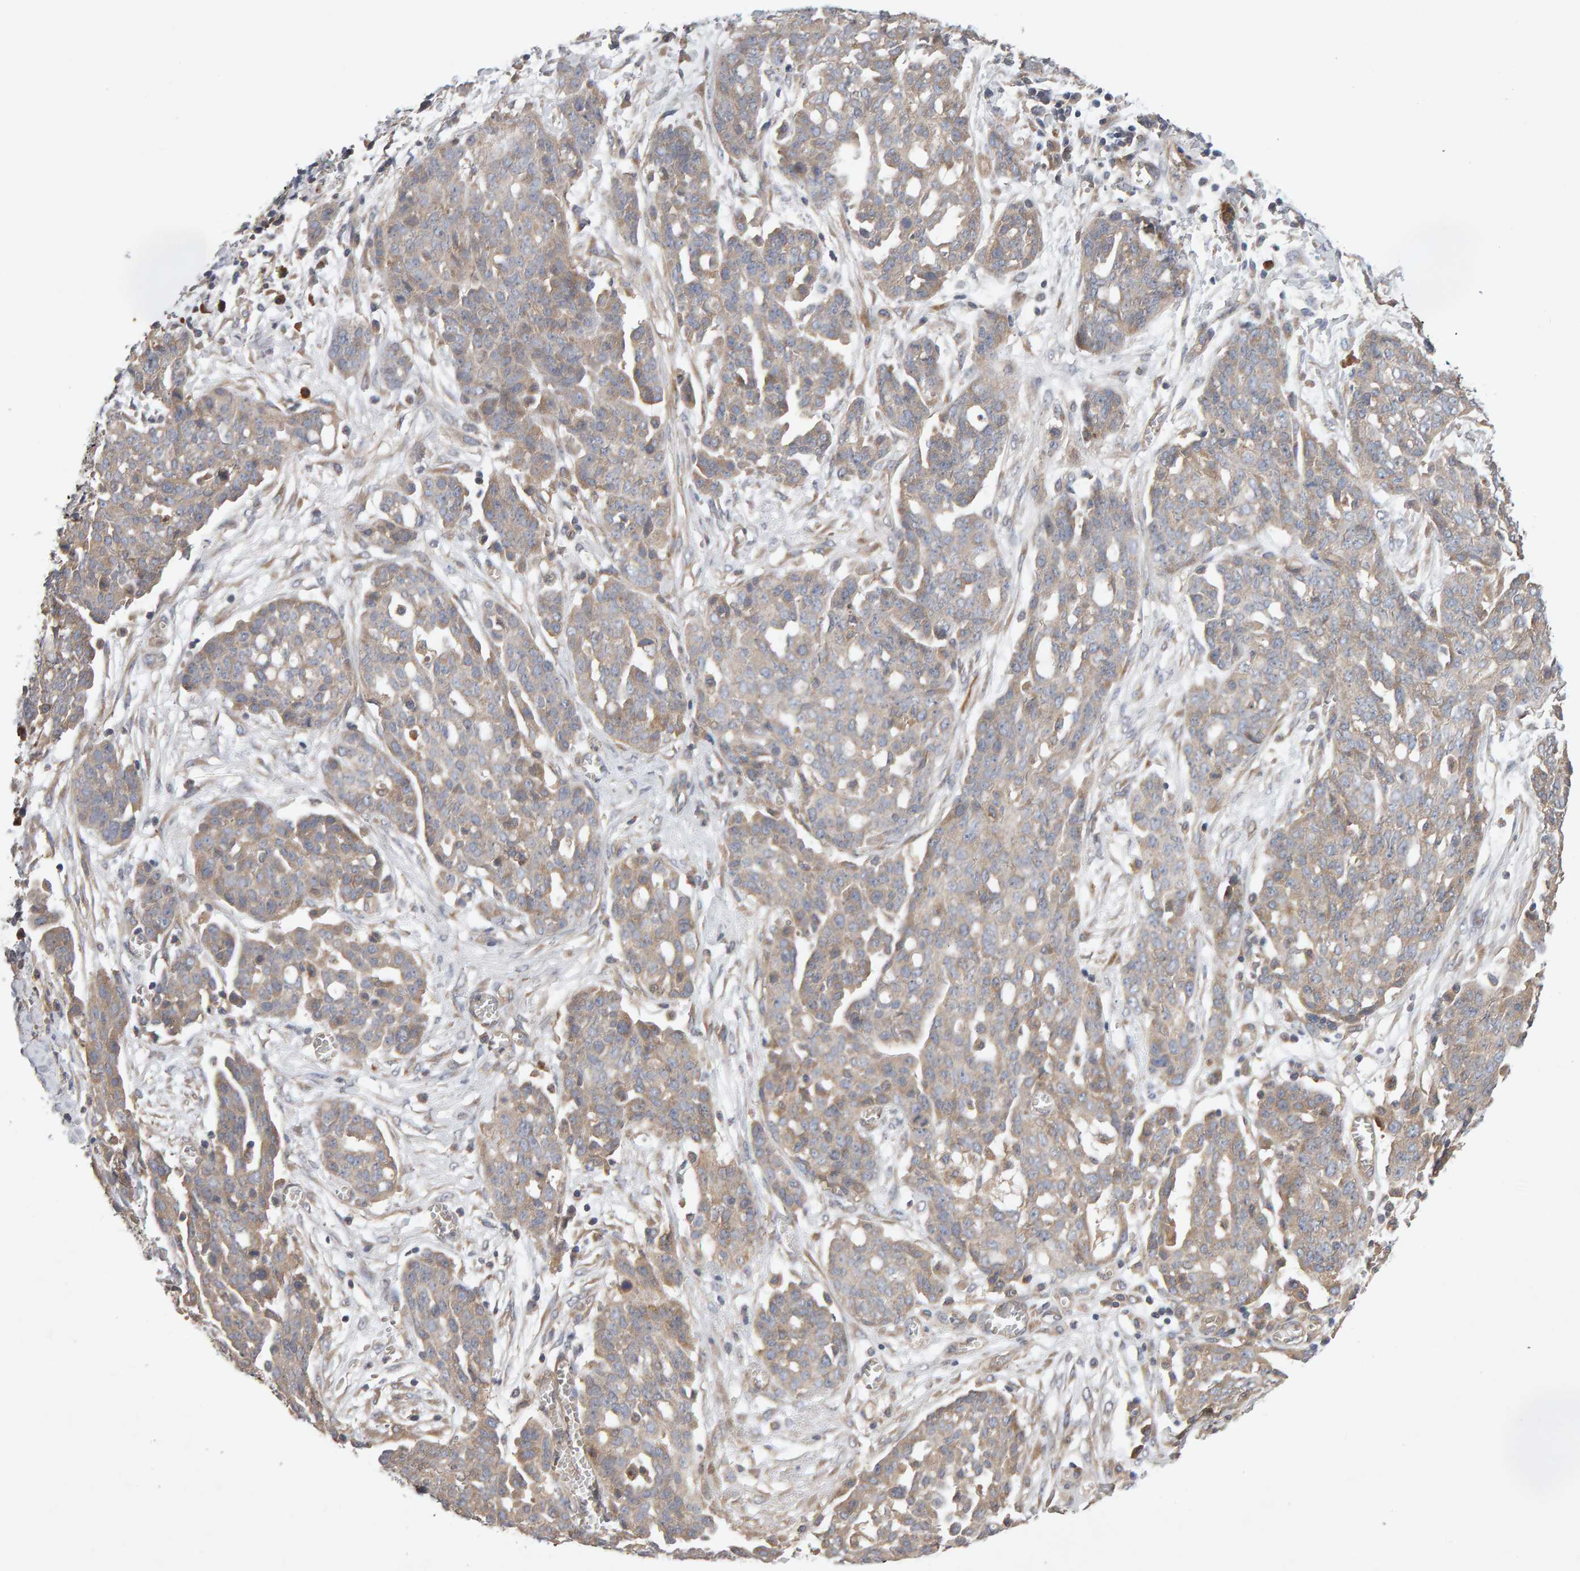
{"staining": {"intensity": "weak", "quantity": ">75%", "location": "cytoplasmic/membranous"}, "tissue": "ovarian cancer", "cell_type": "Tumor cells", "image_type": "cancer", "snomed": [{"axis": "morphology", "description": "Cystadenocarcinoma, serous, NOS"}, {"axis": "topography", "description": "Soft tissue"}, {"axis": "topography", "description": "Ovary"}], "caption": "A micrograph showing weak cytoplasmic/membranous positivity in about >75% of tumor cells in serous cystadenocarcinoma (ovarian), as visualized by brown immunohistochemical staining.", "gene": "RNF19A", "patient": {"sex": "female", "age": 57}}